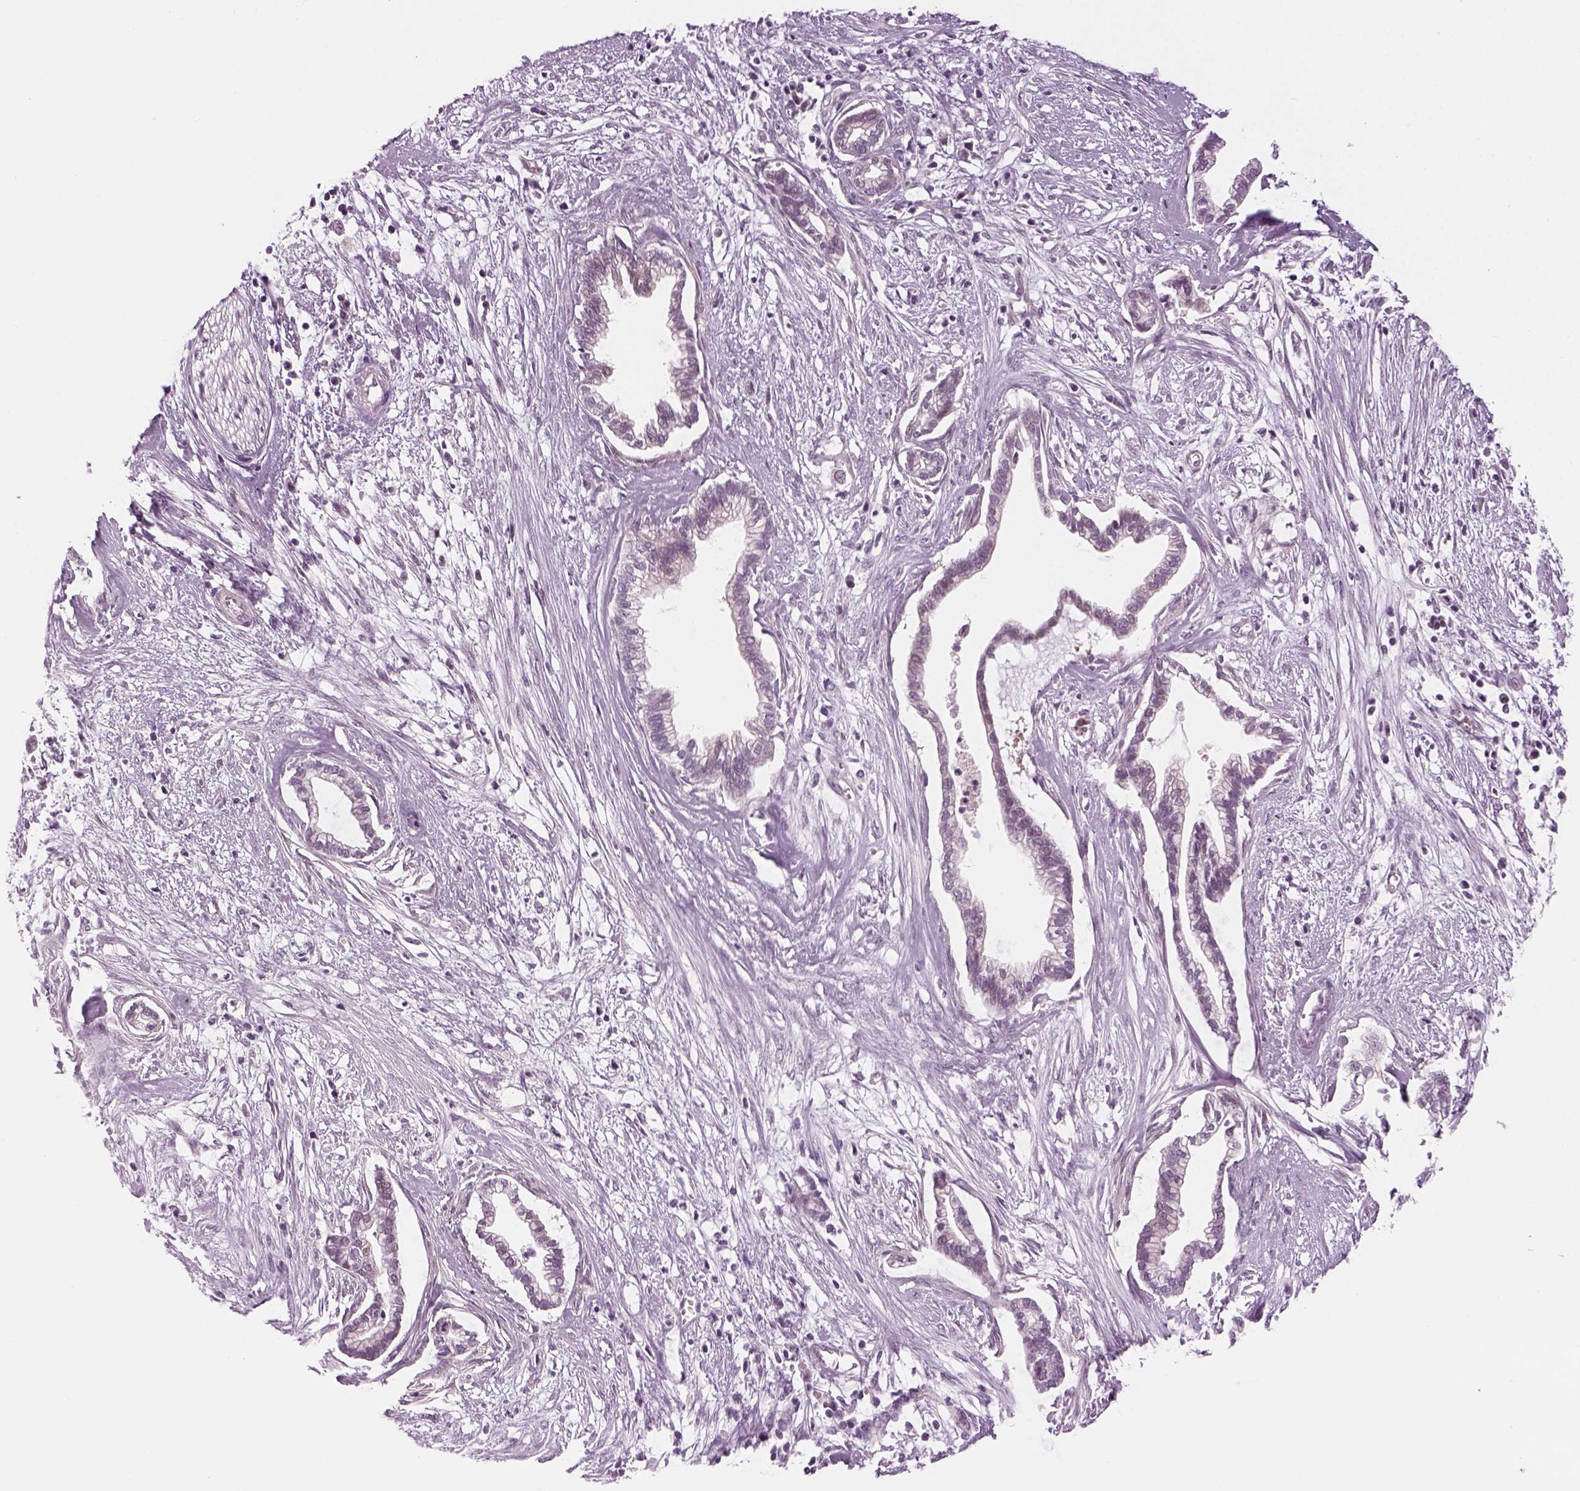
{"staining": {"intensity": "negative", "quantity": "none", "location": "none"}, "tissue": "cervical cancer", "cell_type": "Tumor cells", "image_type": "cancer", "snomed": [{"axis": "morphology", "description": "Adenocarcinoma, NOS"}, {"axis": "topography", "description": "Cervix"}], "caption": "Cervical adenocarcinoma was stained to show a protein in brown. There is no significant expression in tumor cells.", "gene": "LRRIQ3", "patient": {"sex": "female", "age": 62}}